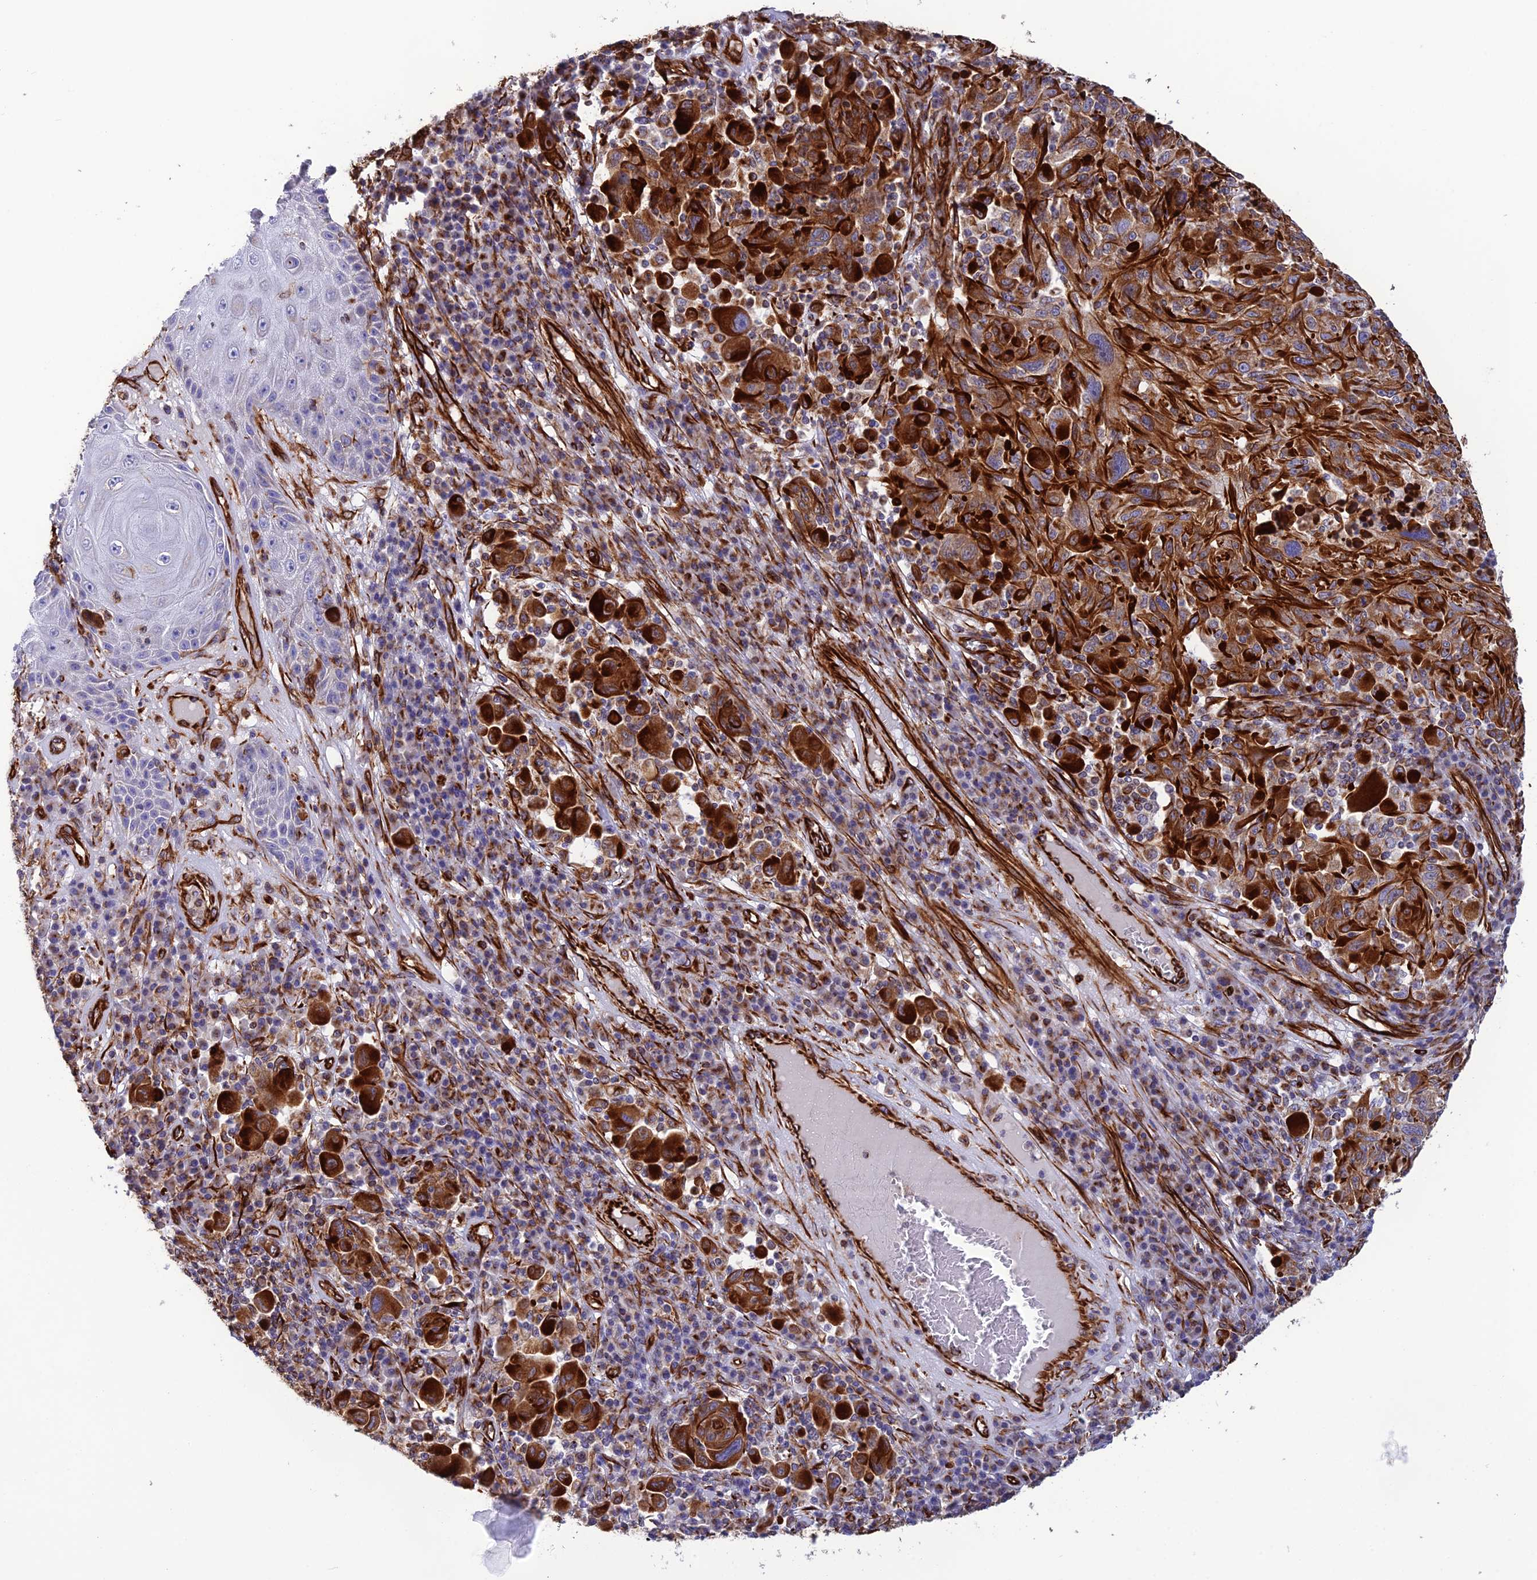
{"staining": {"intensity": "strong", "quantity": ">75%", "location": "cytoplasmic/membranous"}, "tissue": "melanoma", "cell_type": "Tumor cells", "image_type": "cancer", "snomed": [{"axis": "morphology", "description": "Malignant melanoma, NOS"}, {"axis": "topography", "description": "Skin"}], "caption": "Protein expression analysis of malignant melanoma reveals strong cytoplasmic/membranous positivity in approximately >75% of tumor cells.", "gene": "FBXL20", "patient": {"sex": "male", "age": 53}}